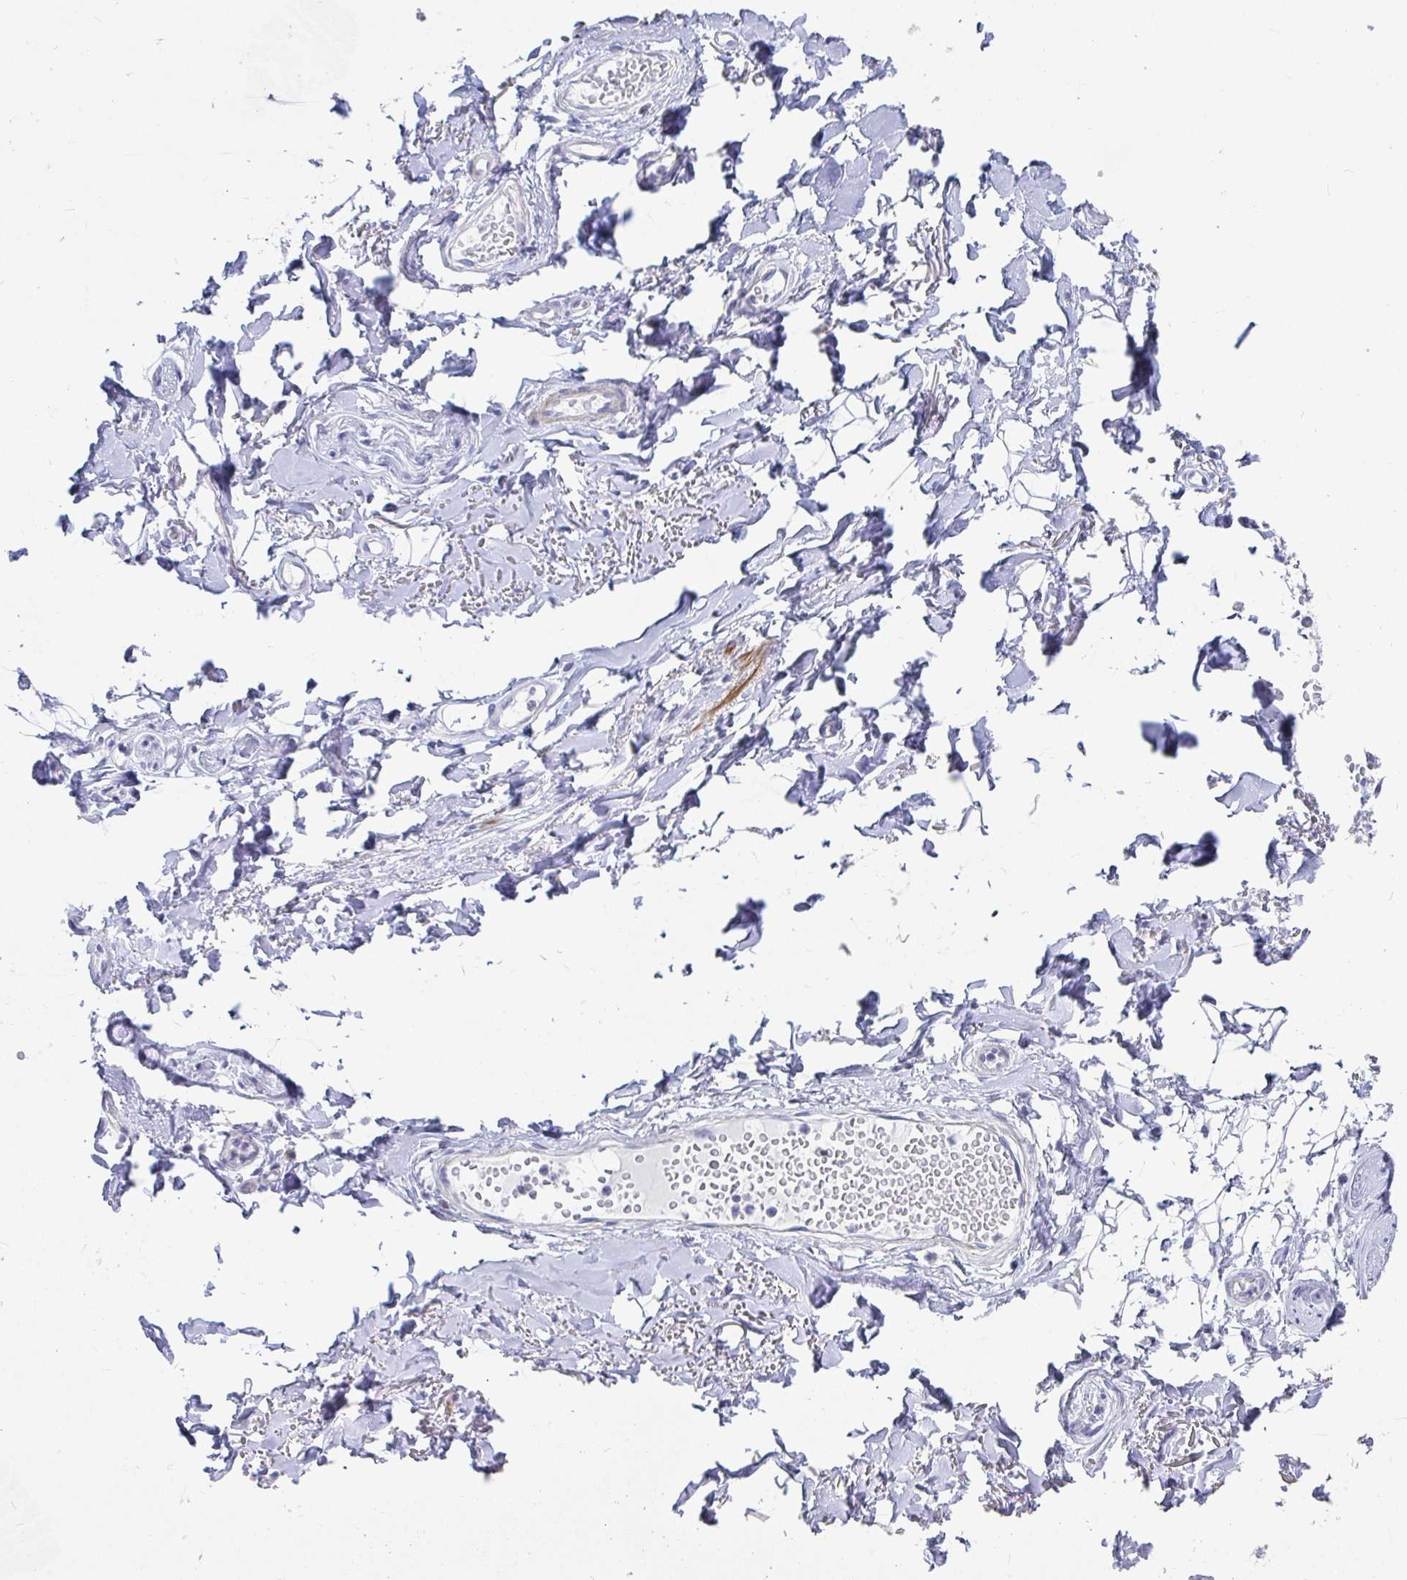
{"staining": {"intensity": "negative", "quantity": "none", "location": "none"}, "tissue": "adipose tissue", "cell_type": "Adipocytes", "image_type": "normal", "snomed": [{"axis": "morphology", "description": "Normal tissue, NOS"}, {"axis": "topography", "description": "Anal"}, {"axis": "topography", "description": "Peripheral nerve tissue"}], "caption": "DAB immunohistochemical staining of benign adipose tissue displays no significant staining in adipocytes.", "gene": "ZFP82", "patient": {"sex": "male", "age": 78}}